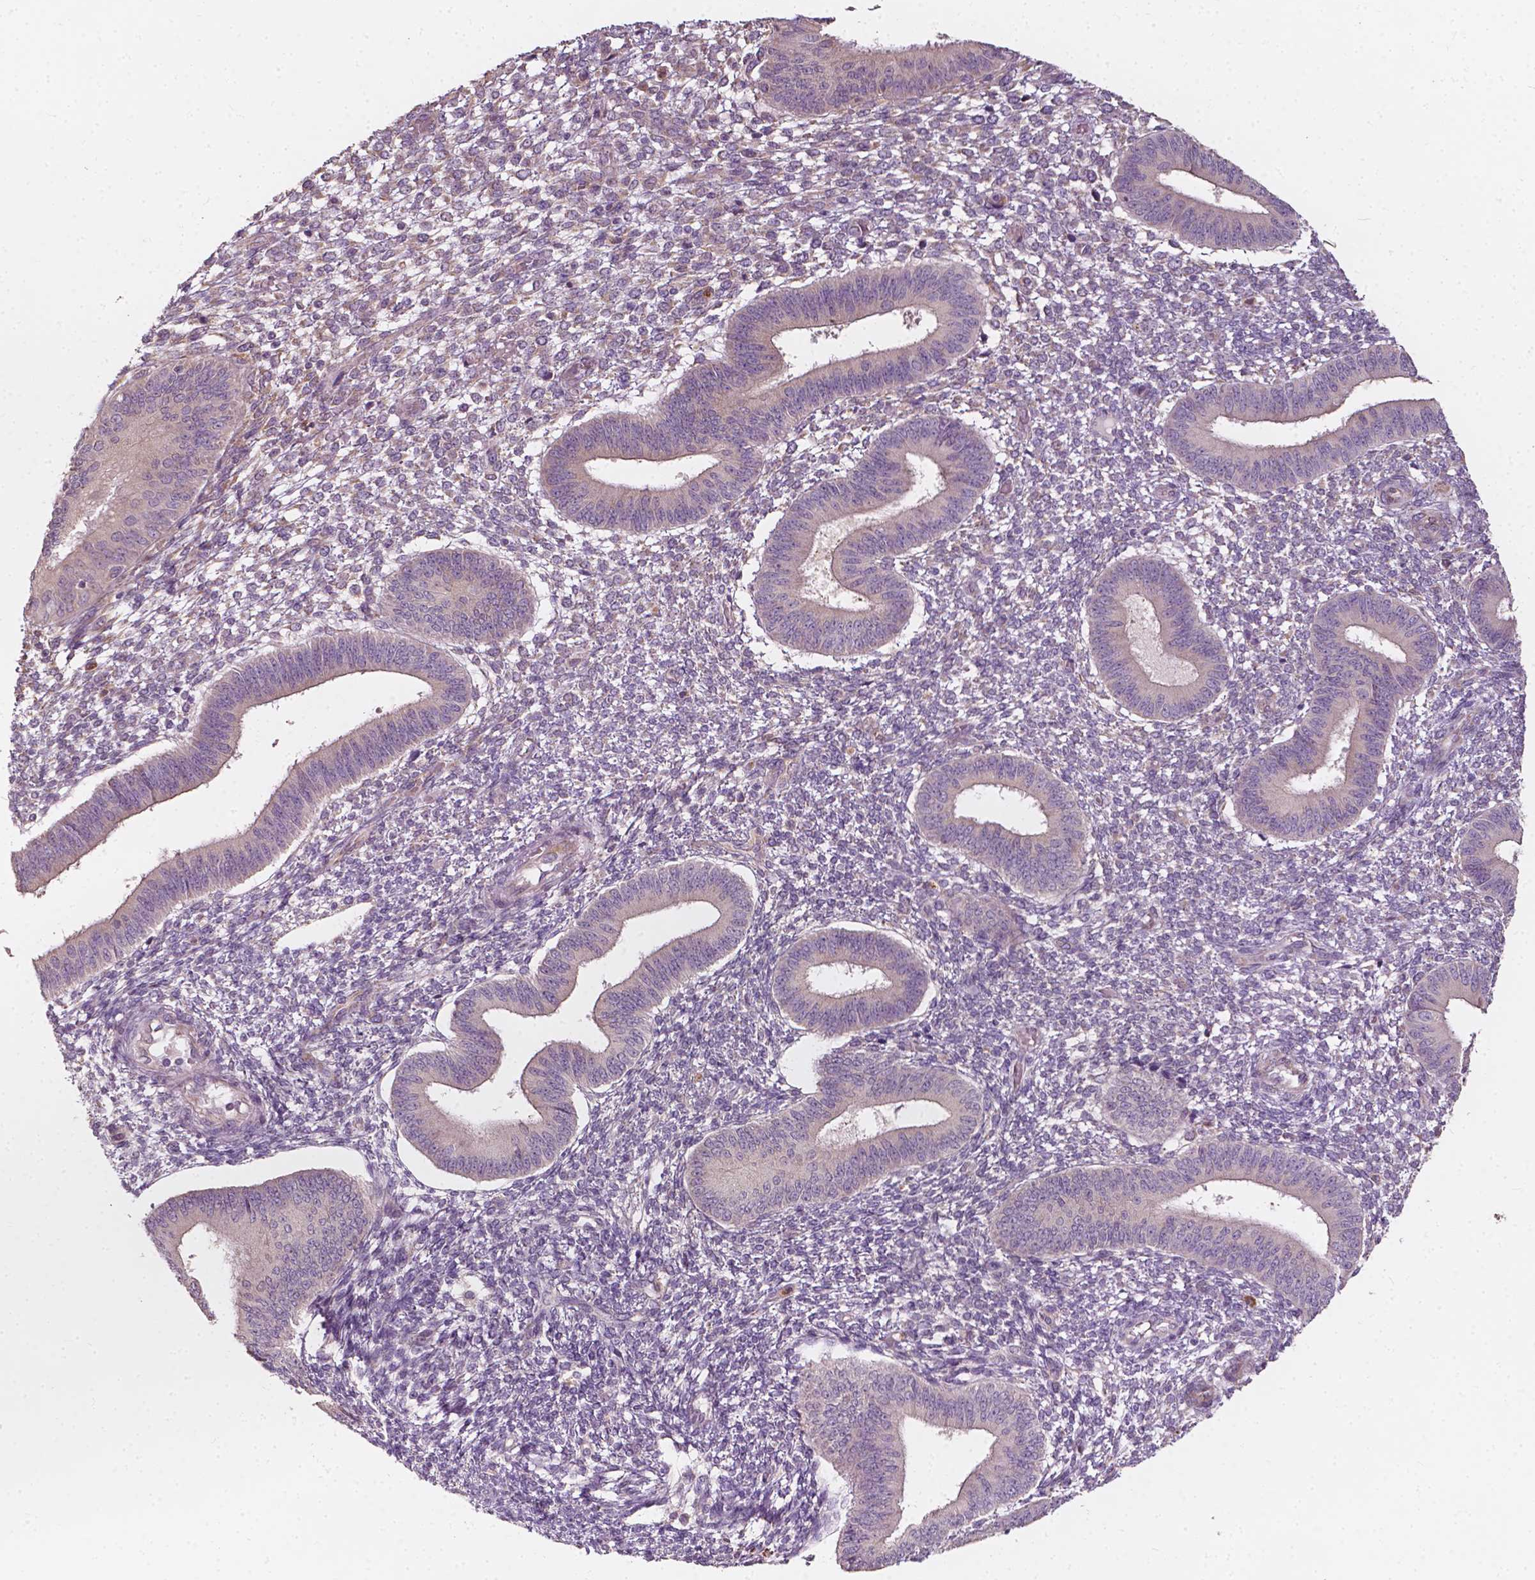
{"staining": {"intensity": "negative", "quantity": "none", "location": "none"}, "tissue": "endometrium", "cell_type": "Cells in endometrial stroma", "image_type": "normal", "snomed": [{"axis": "morphology", "description": "Normal tissue, NOS"}, {"axis": "topography", "description": "Endometrium"}], "caption": "Histopathology image shows no significant protein staining in cells in endometrial stroma of unremarkable endometrium.", "gene": "NPC1L1", "patient": {"sex": "female", "age": 42}}